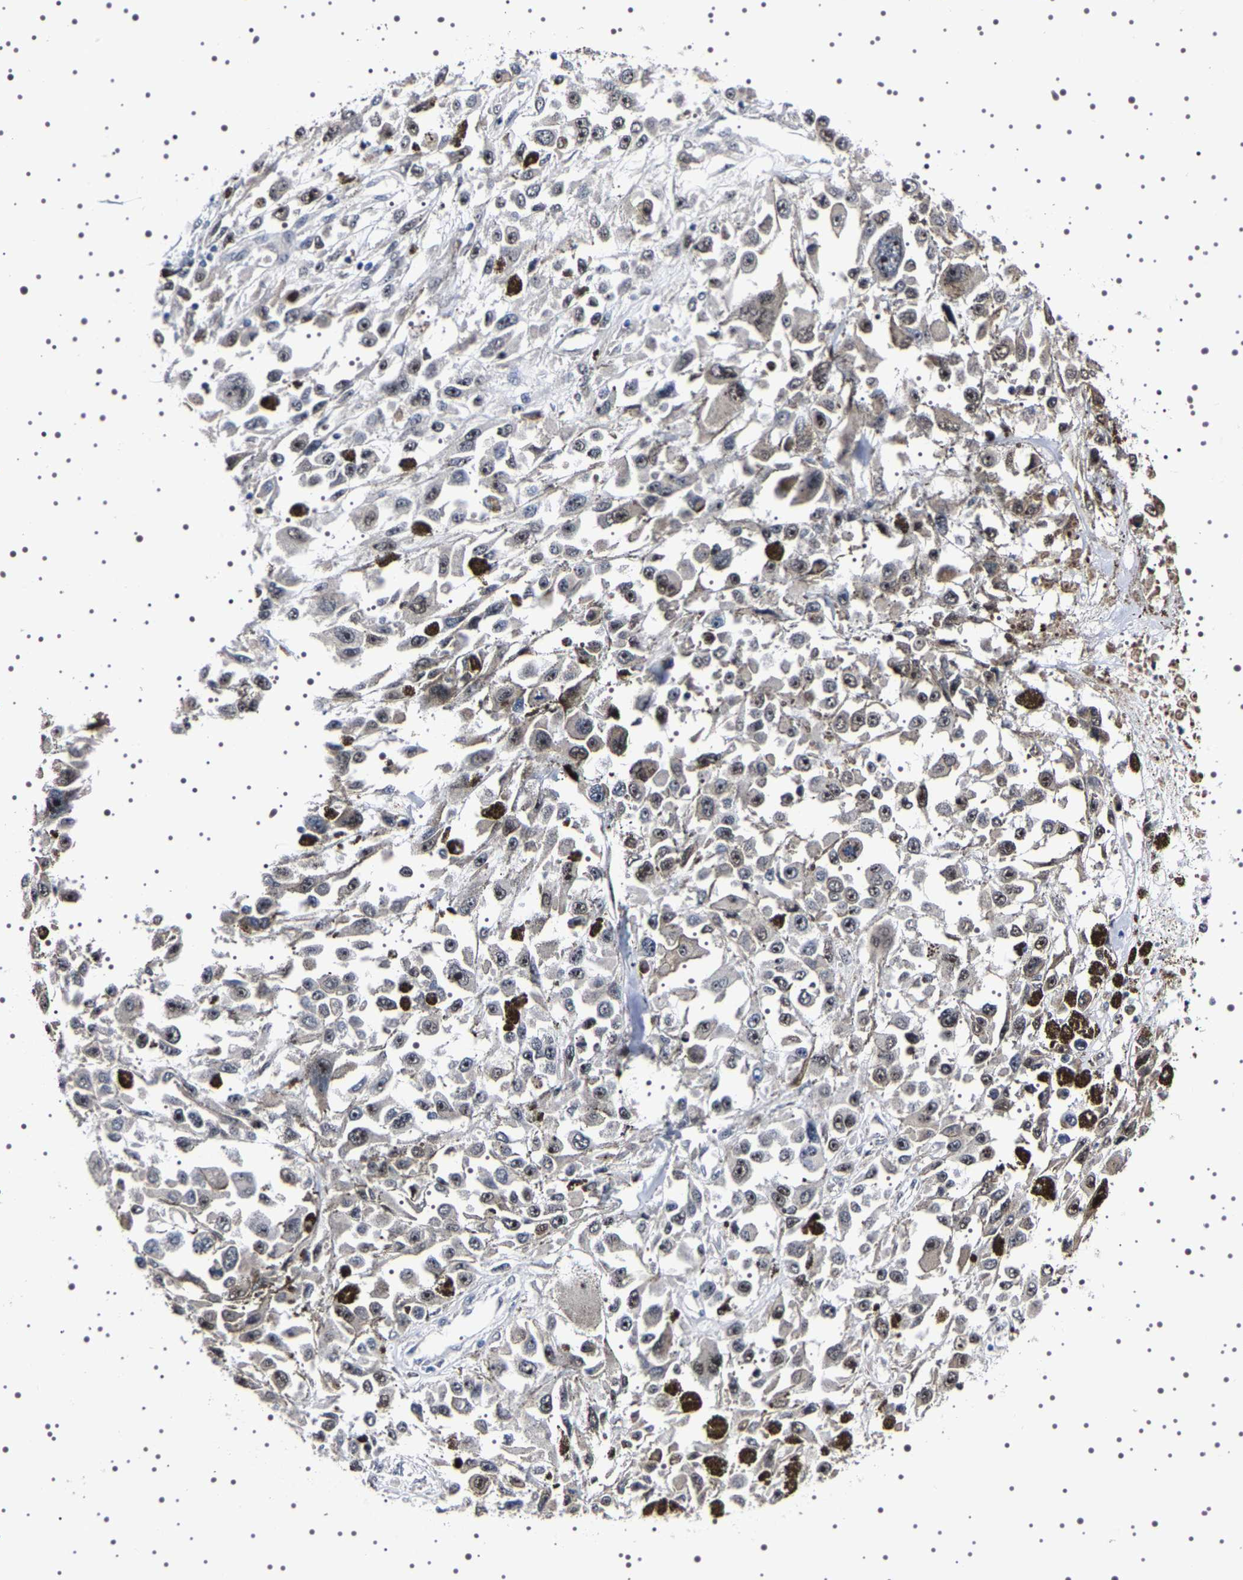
{"staining": {"intensity": "strong", "quantity": "25%-75%", "location": "nuclear"}, "tissue": "melanoma", "cell_type": "Tumor cells", "image_type": "cancer", "snomed": [{"axis": "morphology", "description": "Malignant melanoma, Metastatic site"}, {"axis": "topography", "description": "Lymph node"}], "caption": "Protein staining of malignant melanoma (metastatic site) tissue exhibits strong nuclear expression in about 25%-75% of tumor cells. (IHC, brightfield microscopy, high magnification).", "gene": "GNL3", "patient": {"sex": "male", "age": 59}}